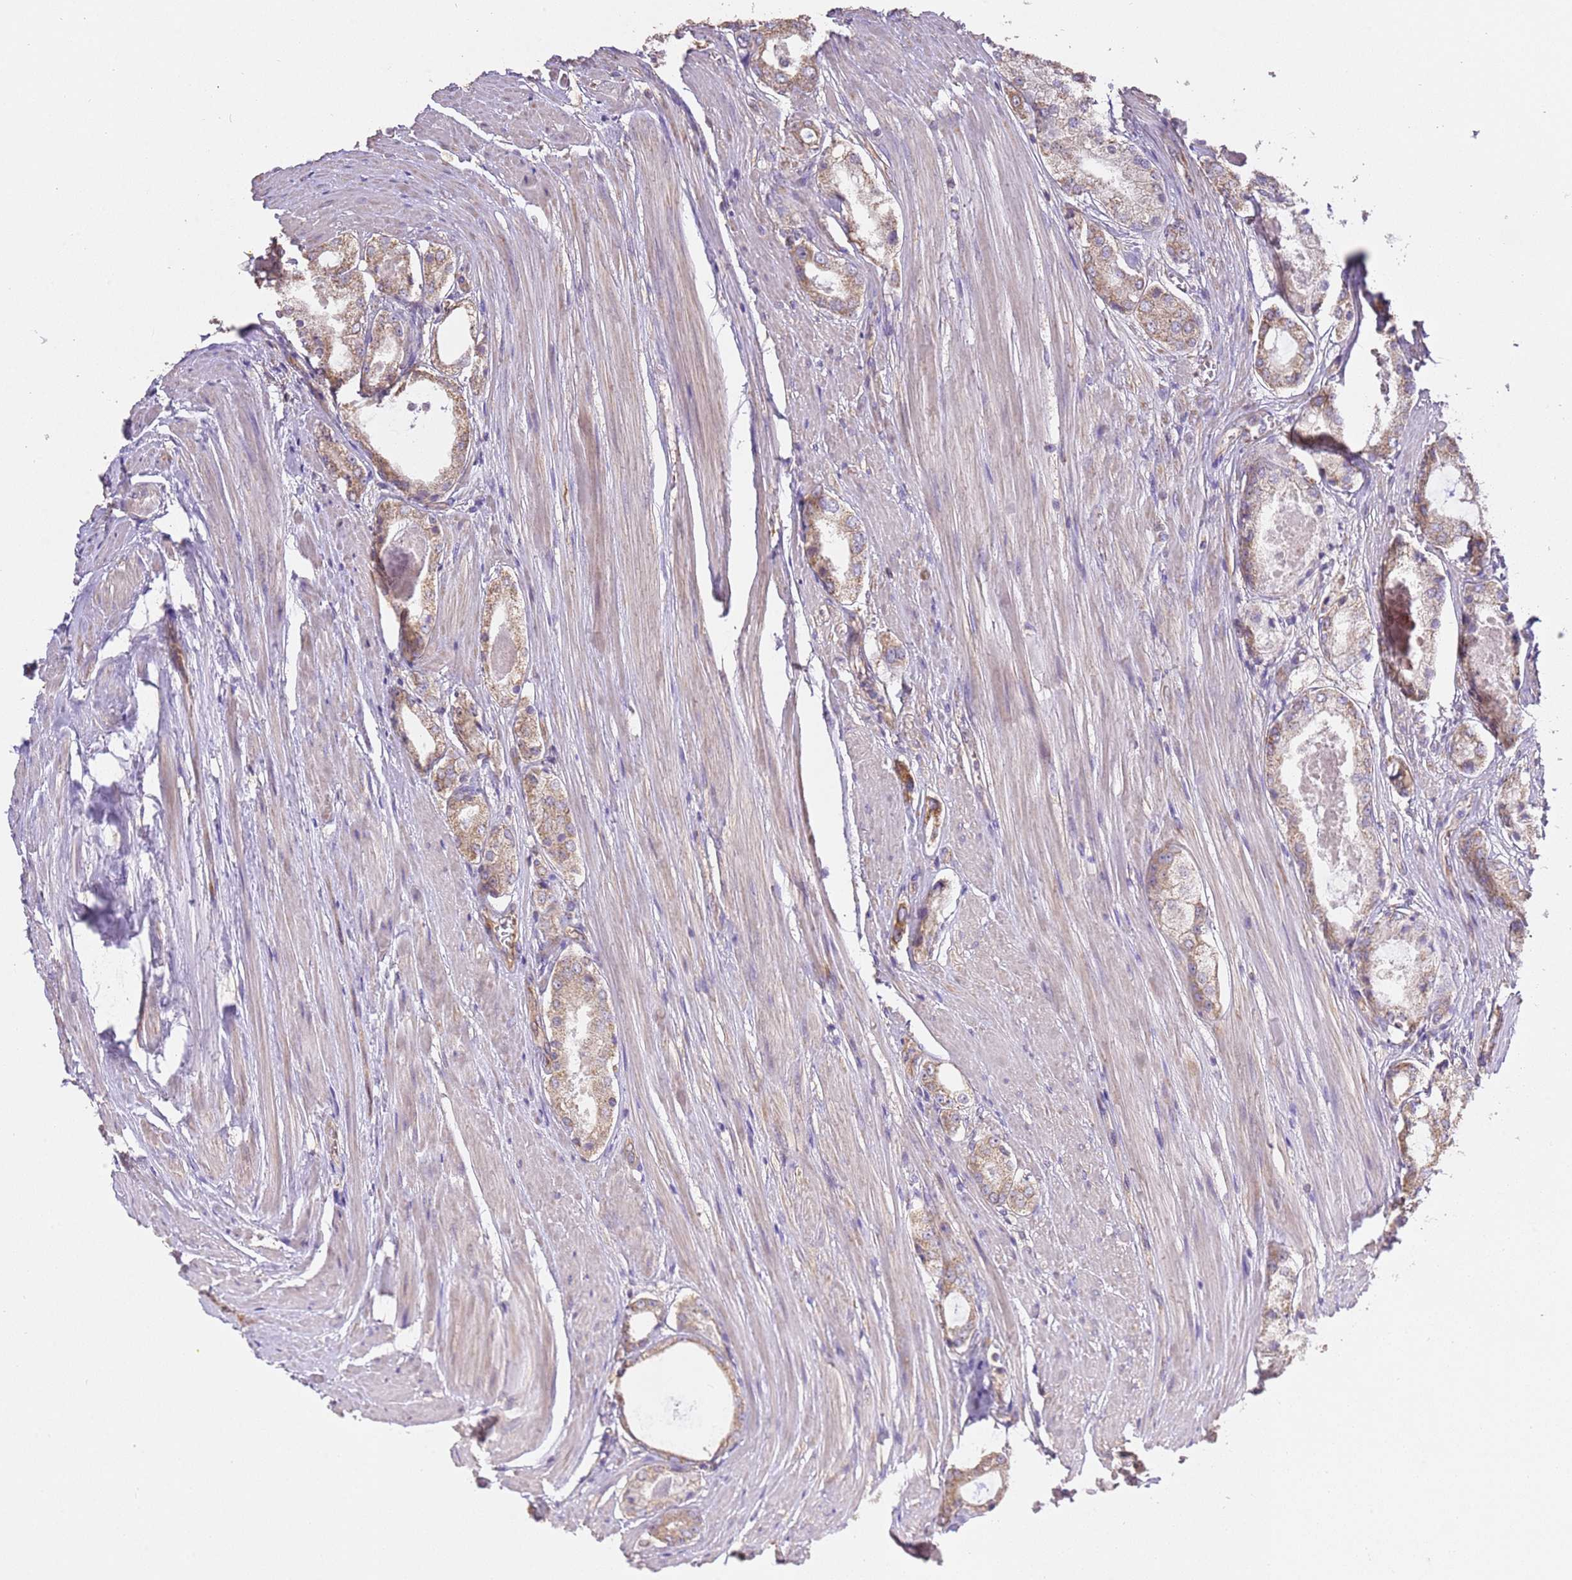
{"staining": {"intensity": "moderate", "quantity": ">75%", "location": "cytoplasmic/membranous"}, "tissue": "prostate cancer", "cell_type": "Tumor cells", "image_type": "cancer", "snomed": [{"axis": "morphology", "description": "Adenocarcinoma, Low grade"}, {"axis": "topography", "description": "Prostate"}], "caption": "Moderate cytoplasmic/membranous staining is appreciated in approximately >75% of tumor cells in prostate cancer (low-grade adenocarcinoma).", "gene": "DOCK9", "patient": {"sex": "male", "age": 68}}